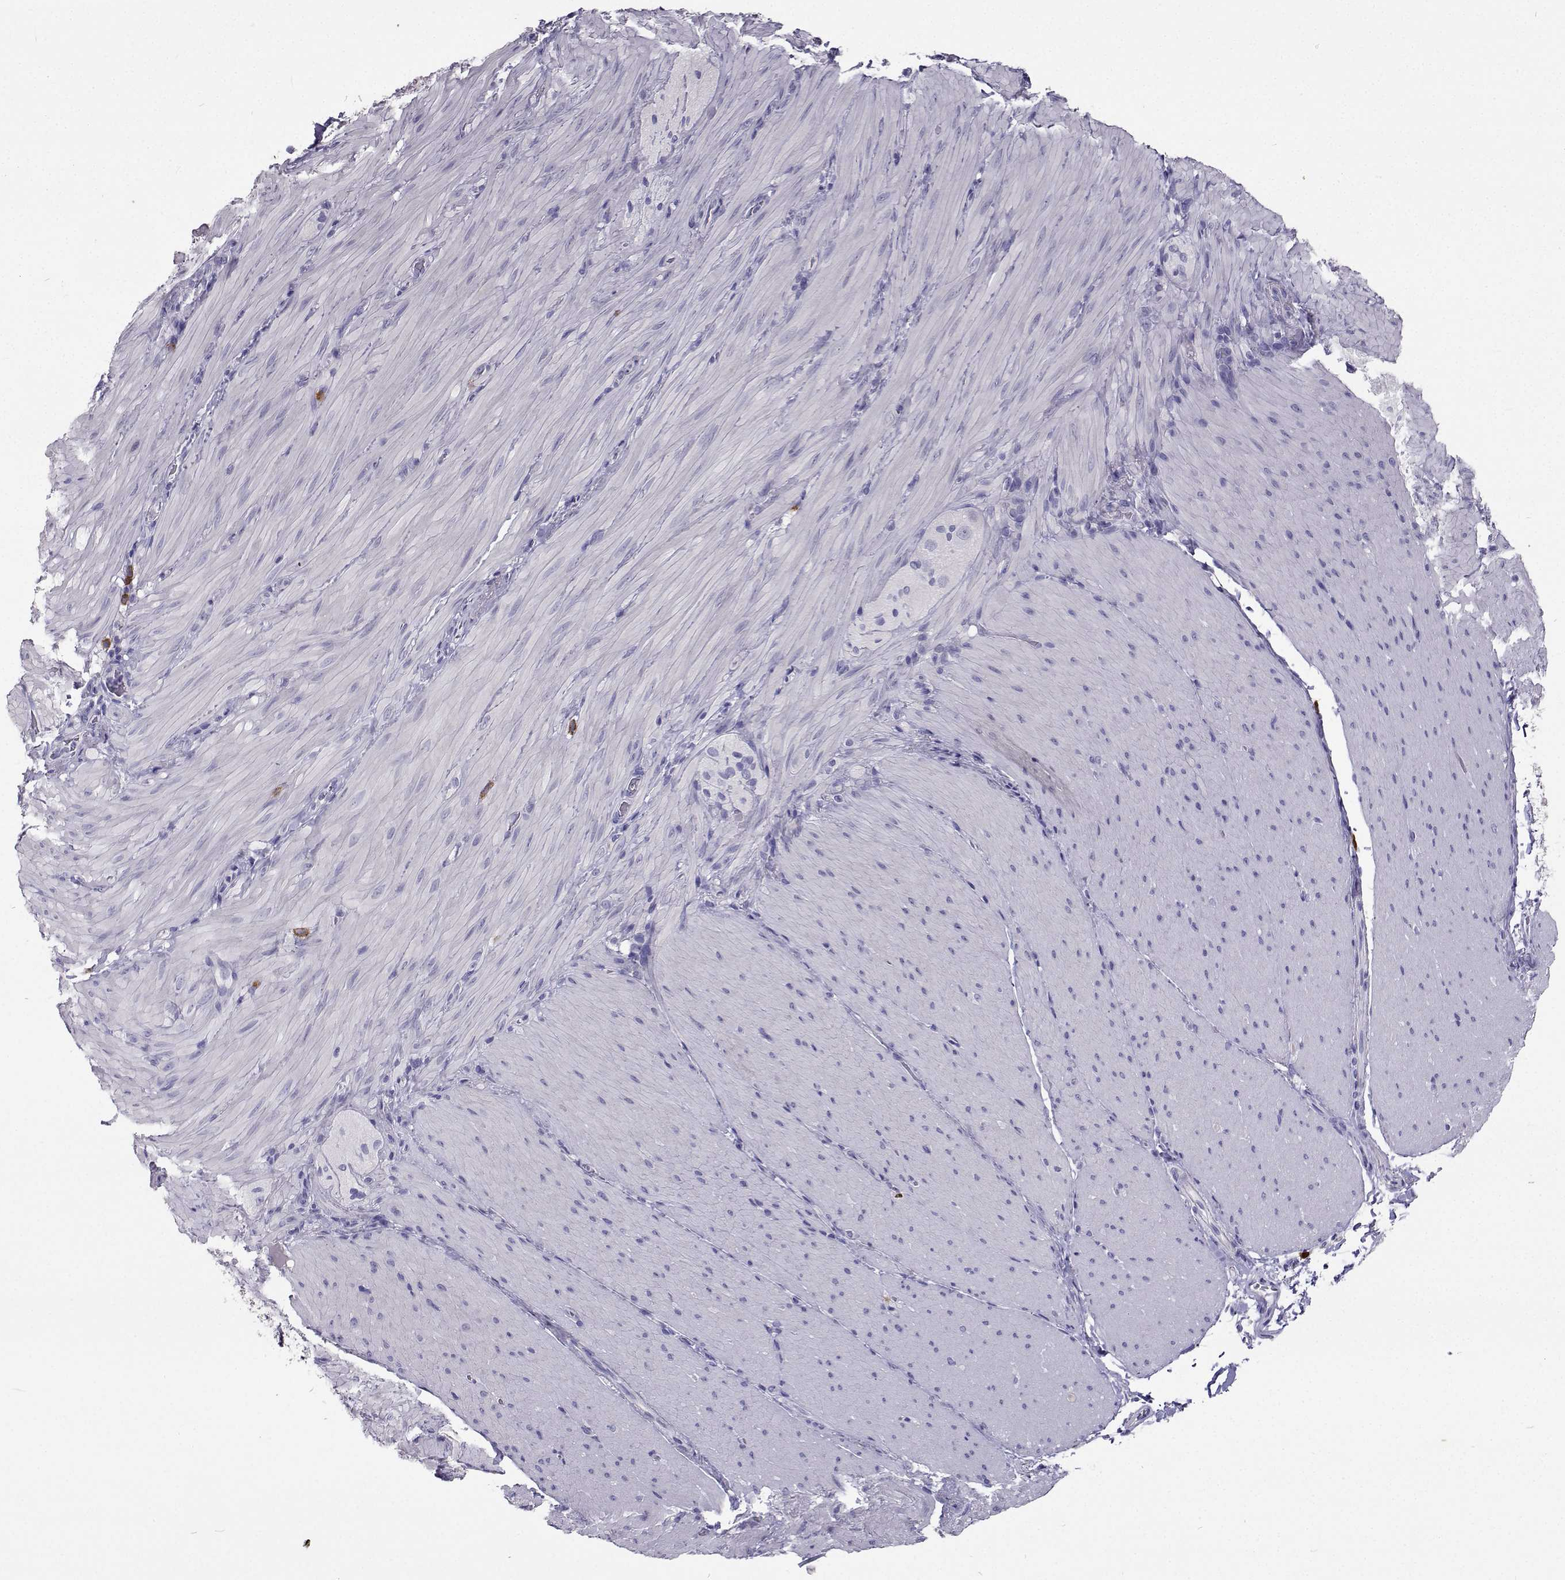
{"staining": {"intensity": "negative", "quantity": "none", "location": "none"}, "tissue": "smooth muscle", "cell_type": "Smooth muscle cells", "image_type": "normal", "snomed": [{"axis": "morphology", "description": "Normal tissue, NOS"}, {"axis": "topography", "description": "Smooth muscle"}, {"axis": "topography", "description": "Colon"}], "caption": "An image of smooth muscle stained for a protein reveals no brown staining in smooth muscle cells. Brightfield microscopy of IHC stained with DAB (brown) and hematoxylin (blue), captured at high magnification.", "gene": "CFAP44", "patient": {"sex": "male", "age": 73}}